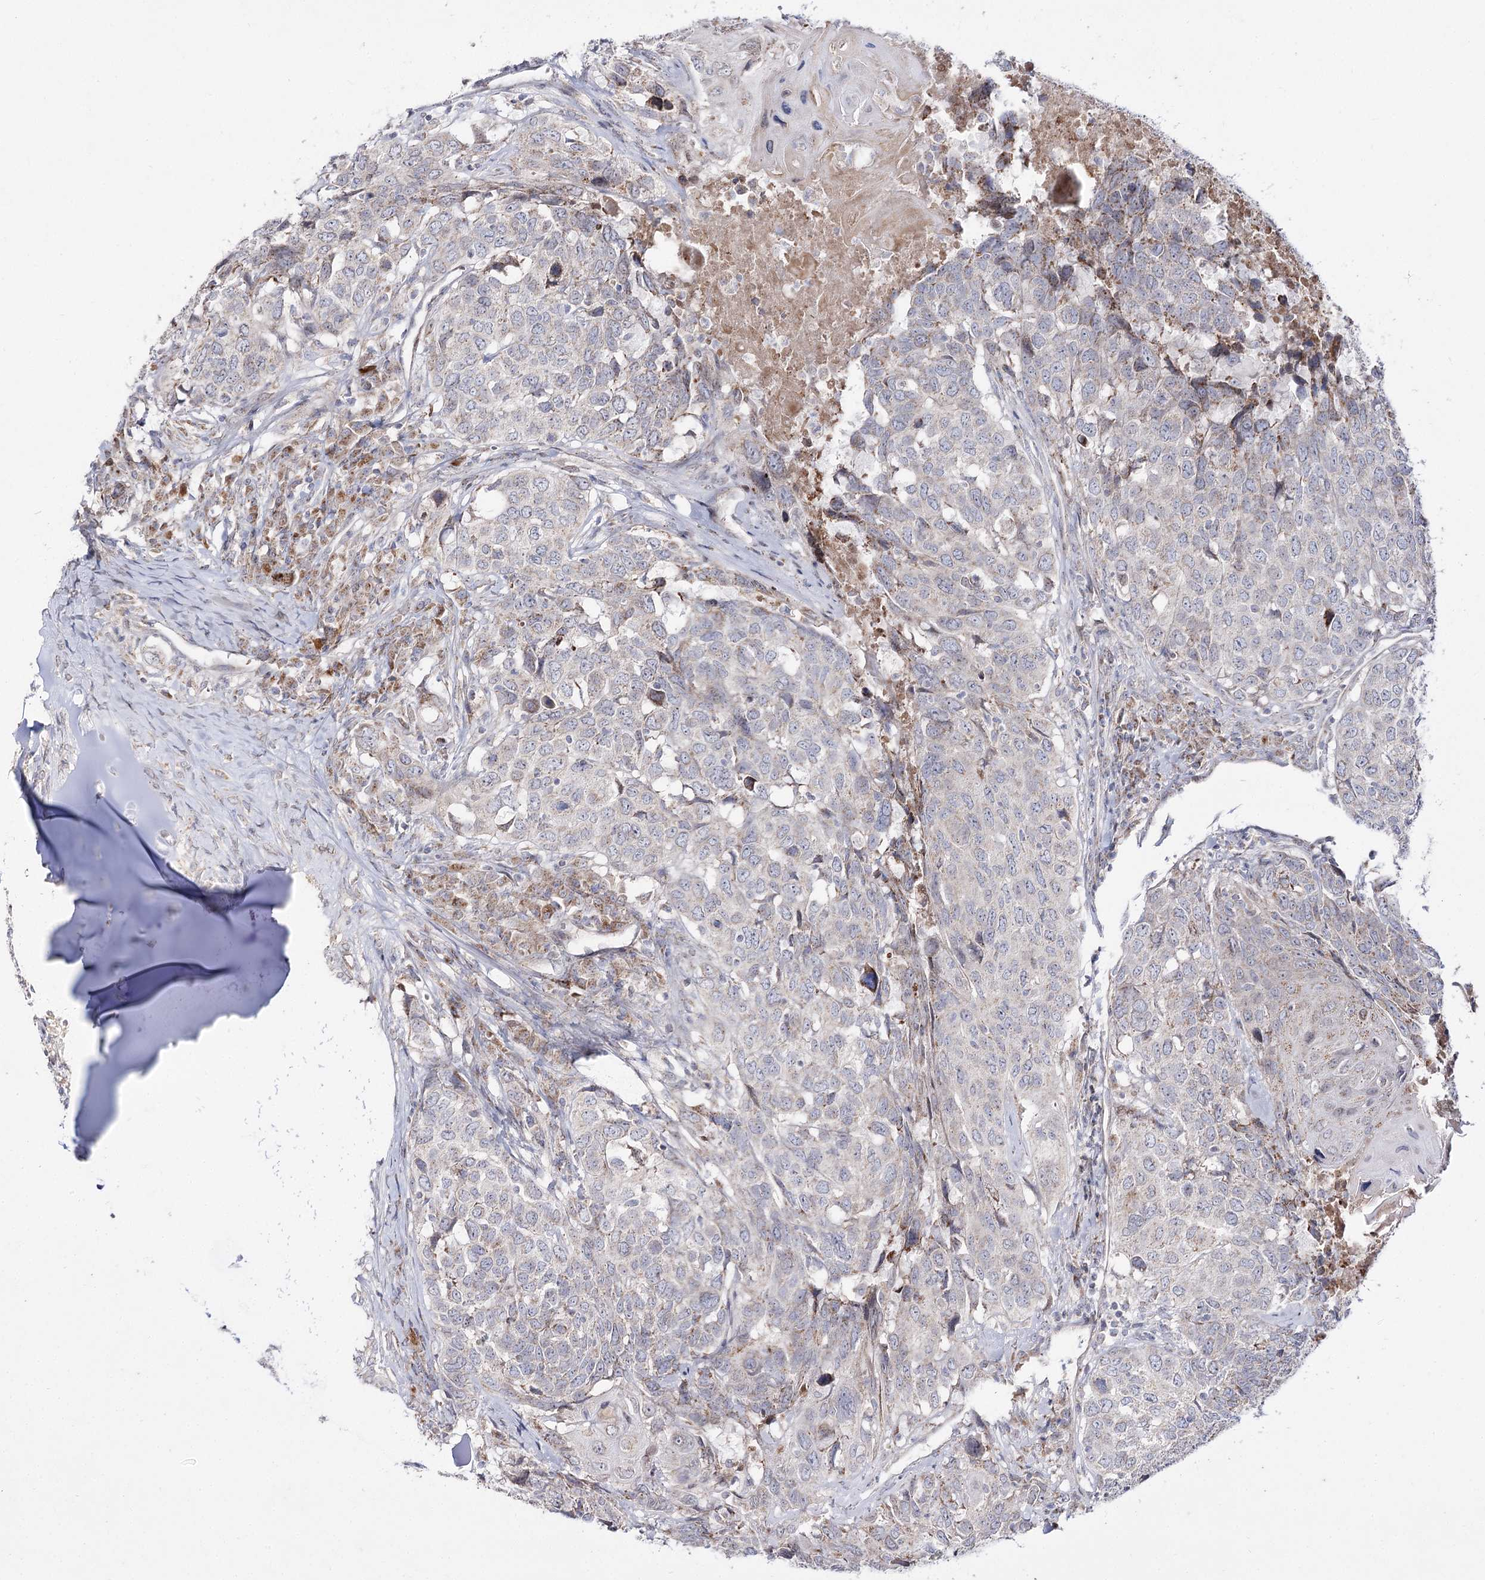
{"staining": {"intensity": "weak", "quantity": "<25%", "location": "cytoplasmic/membranous"}, "tissue": "head and neck cancer", "cell_type": "Tumor cells", "image_type": "cancer", "snomed": [{"axis": "morphology", "description": "Squamous cell carcinoma, NOS"}, {"axis": "topography", "description": "Head-Neck"}], "caption": "Immunohistochemical staining of human head and neck squamous cell carcinoma exhibits no significant staining in tumor cells.", "gene": "C11orf80", "patient": {"sex": "male", "age": 66}}